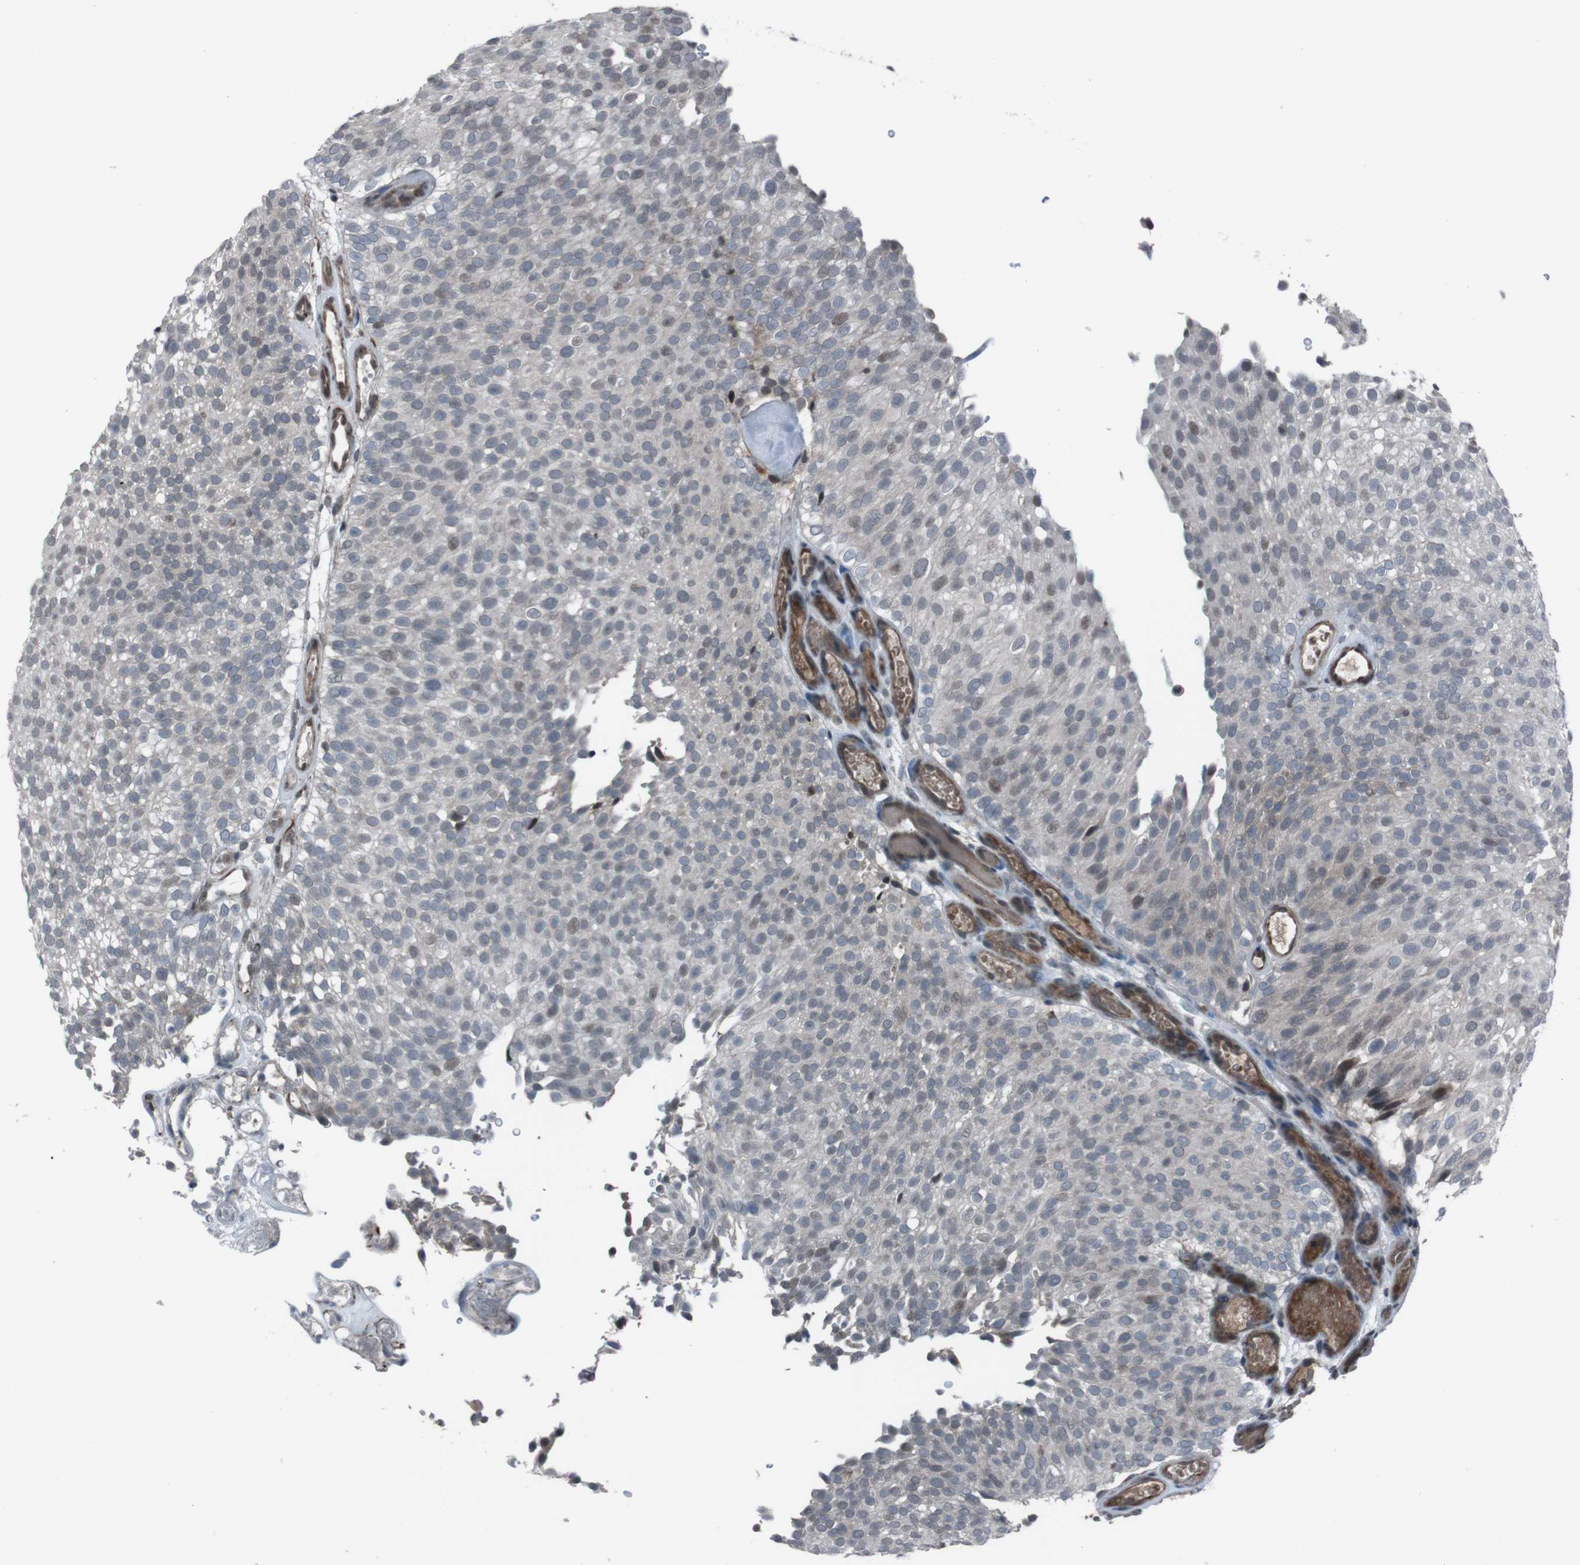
{"staining": {"intensity": "moderate", "quantity": "<25%", "location": "nuclear"}, "tissue": "urothelial cancer", "cell_type": "Tumor cells", "image_type": "cancer", "snomed": [{"axis": "morphology", "description": "Urothelial carcinoma, Low grade"}, {"axis": "topography", "description": "Urinary bladder"}], "caption": "Human urothelial cancer stained with a protein marker exhibits moderate staining in tumor cells.", "gene": "SS18L1", "patient": {"sex": "male", "age": 78}}